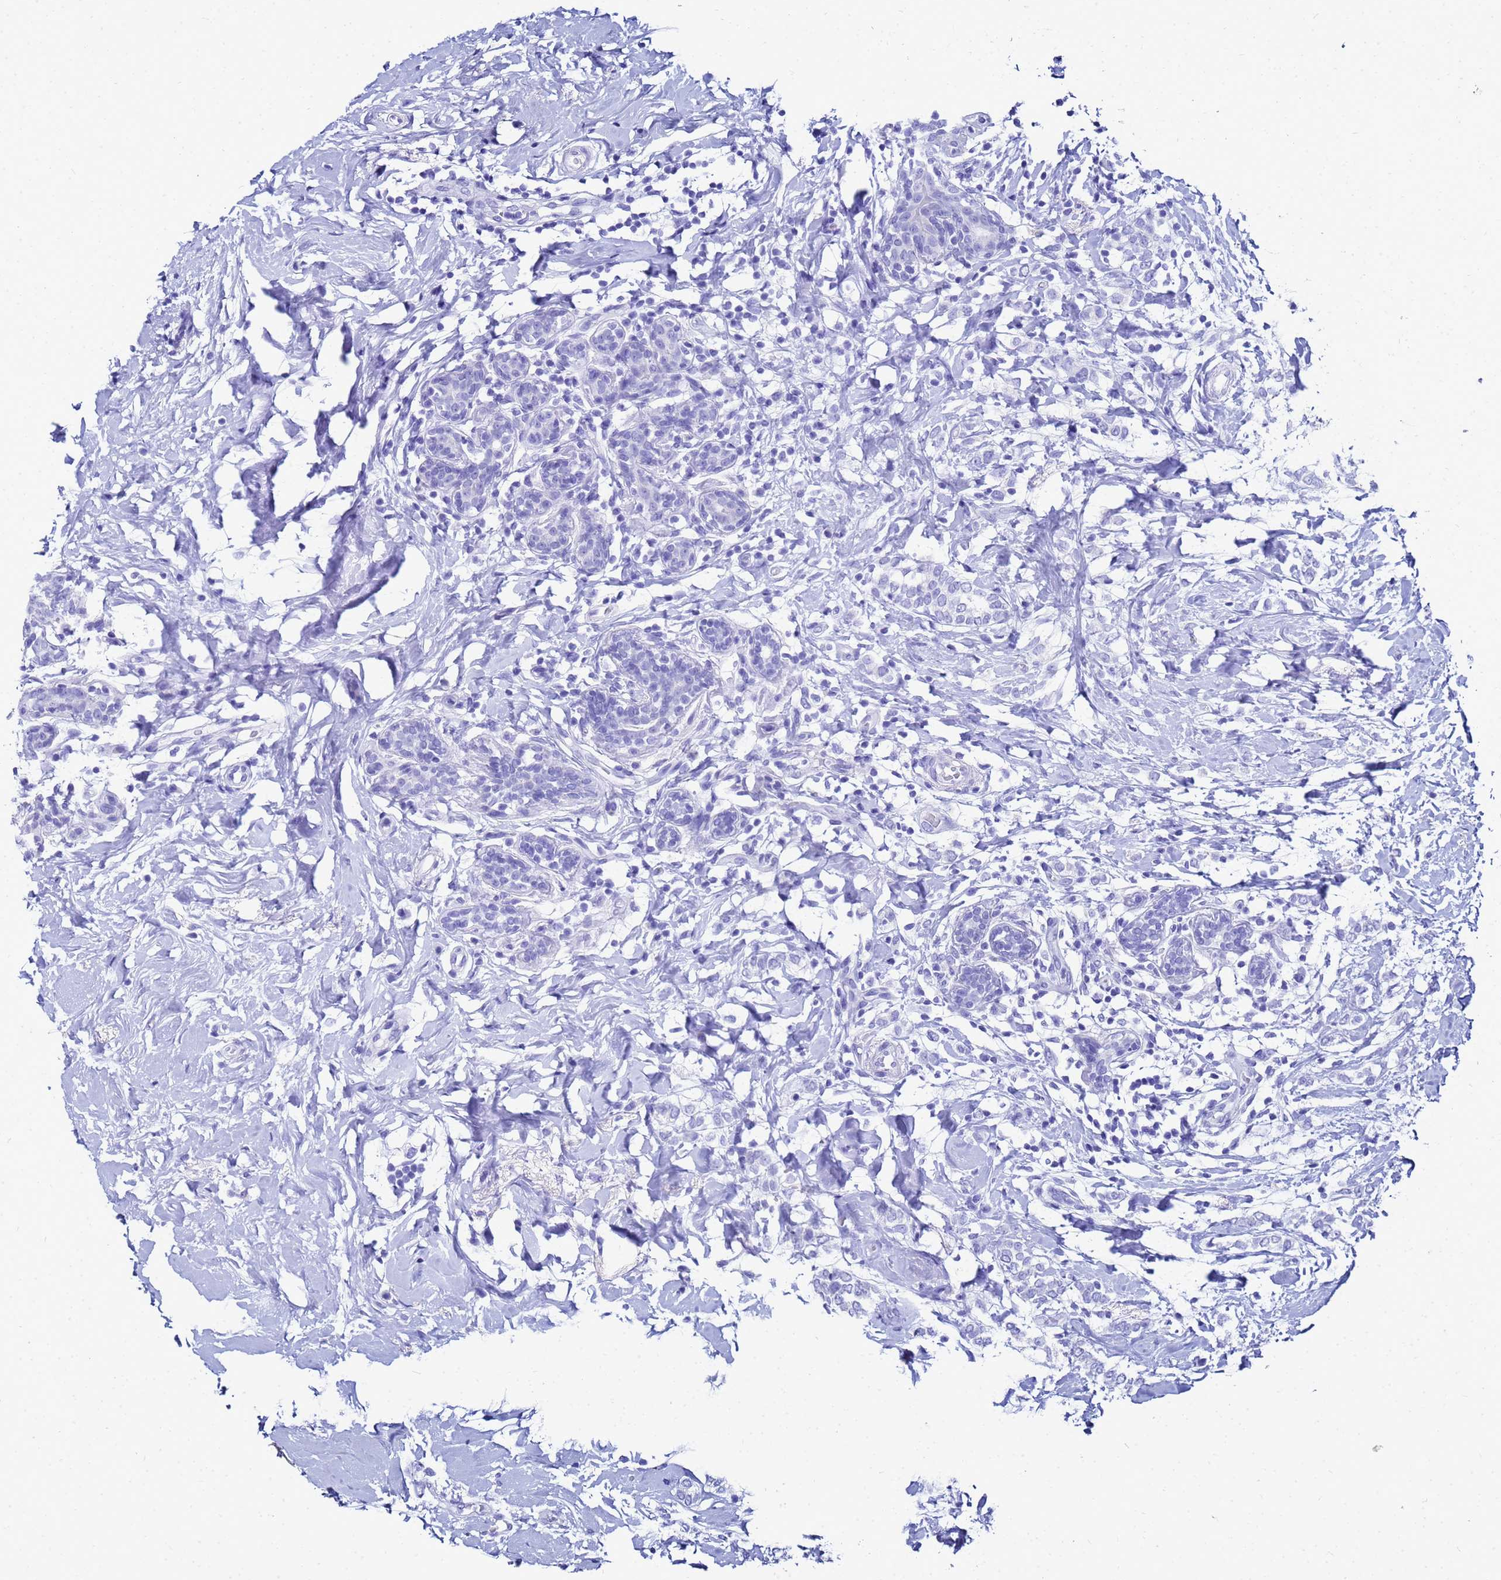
{"staining": {"intensity": "negative", "quantity": "none", "location": "none"}, "tissue": "breast cancer", "cell_type": "Tumor cells", "image_type": "cancer", "snomed": [{"axis": "morphology", "description": "Normal tissue, NOS"}, {"axis": "morphology", "description": "Lobular carcinoma"}, {"axis": "topography", "description": "Breast"}], "caption": "Immunohistochemistry (IHC) of breast cancer (lobular carcinoma) displays no expression in tumor cells.", "gene": "CKB", "patient": {"sex": "female", "age": 47}}